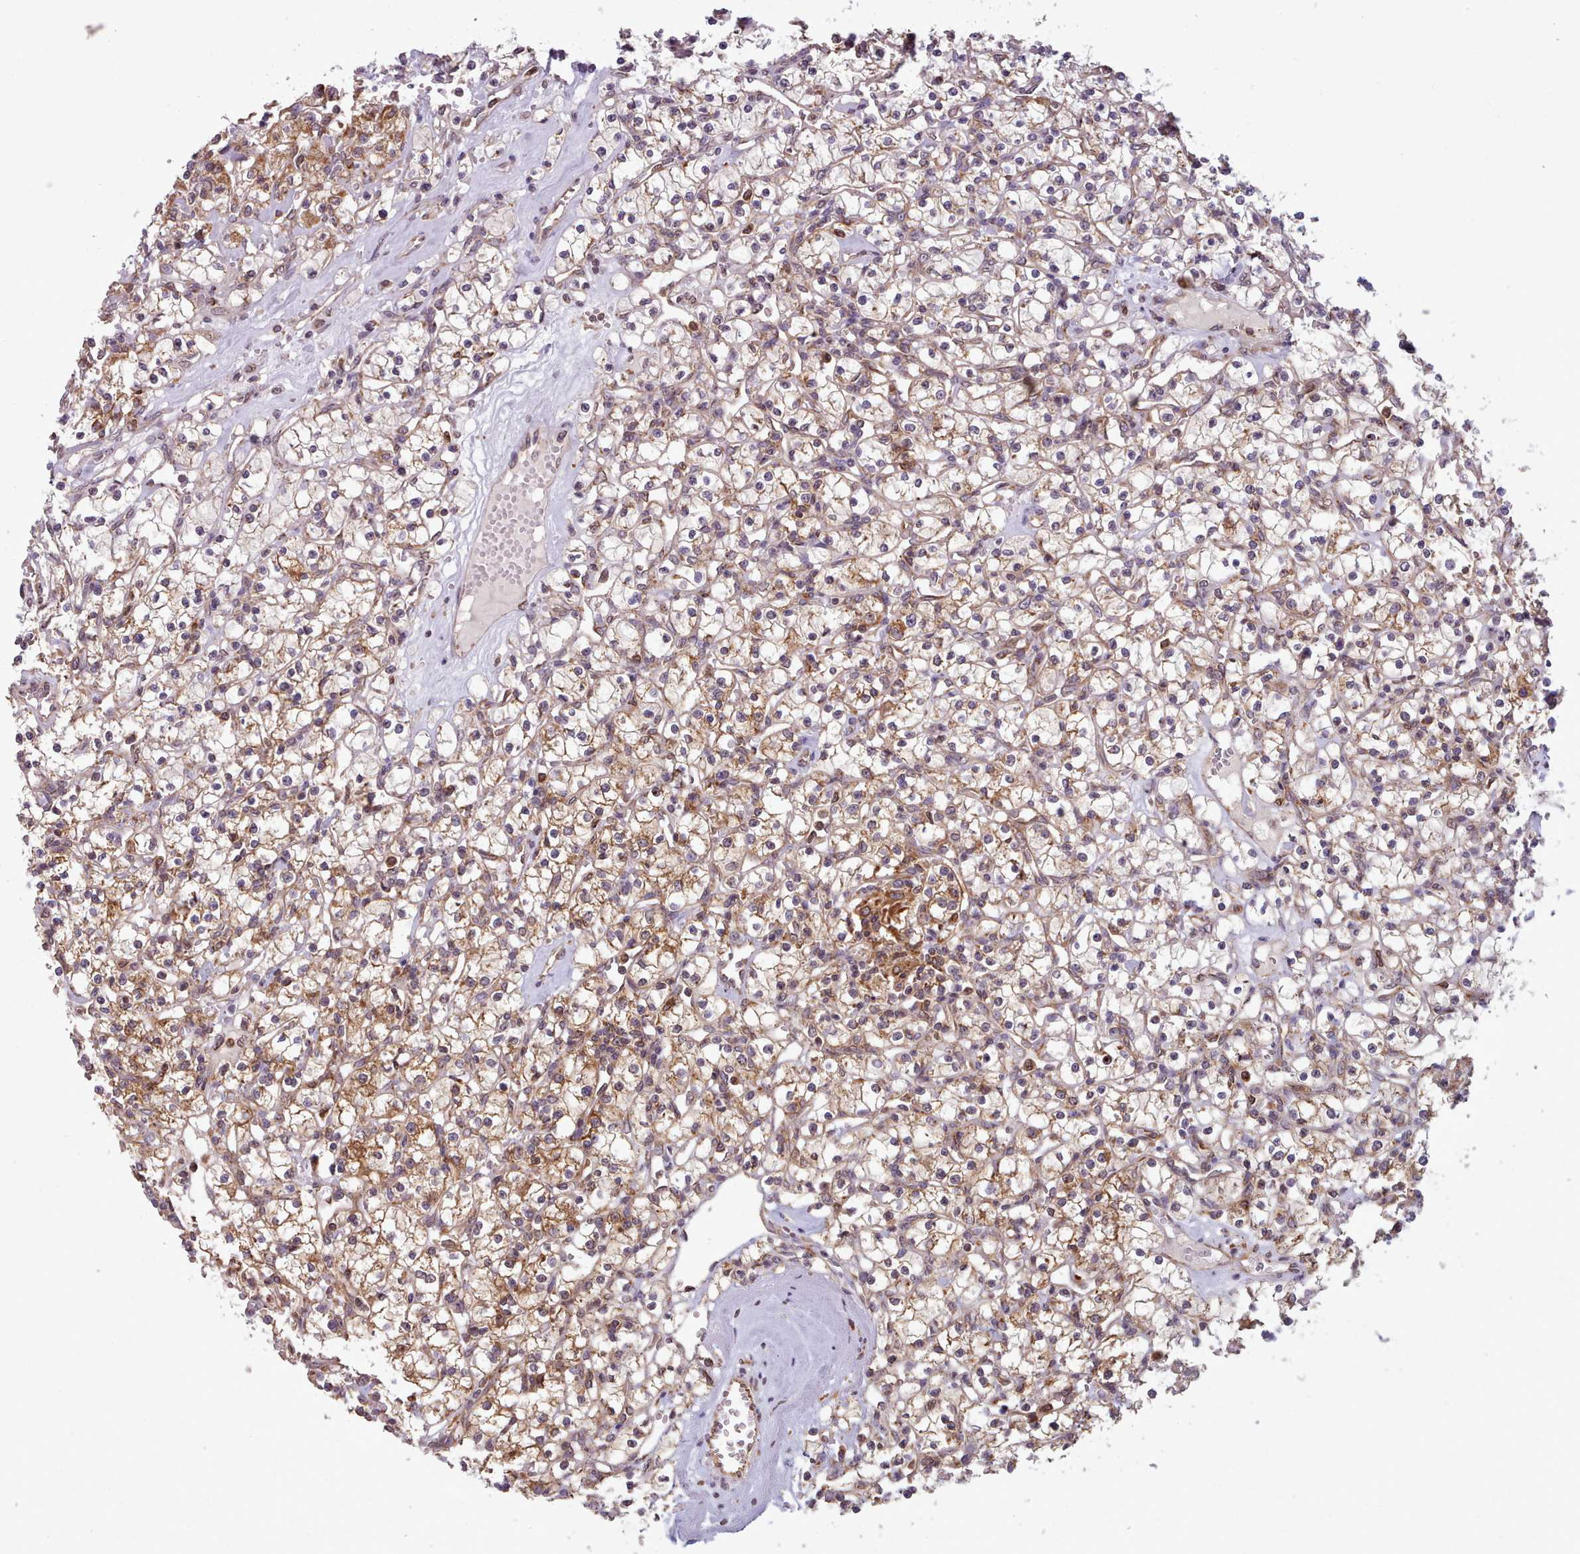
{"staining": {"intensity": "moderate", "quantity": "25%-75%", "location": "cytoplasmic/membranous"}, "tissue": "renal cancer", "cell_type": "Tumor cells", "image_type": "cancer", "snomed": [{"axis": "morphology", "description": "Adenocarcinoma, NOS"}, {"axis": "topography", "description": "Kidney"}], "caption": "Renal cancer stained with DAB (3,3'-diaminobenzidine) IHC displays medium levels of moderate cytoplasmic/membranous staining in approximately 25%-75% of tumor cells.", "gene": "CRYBG1", "patient": {"sex": "female", "age": 59}}